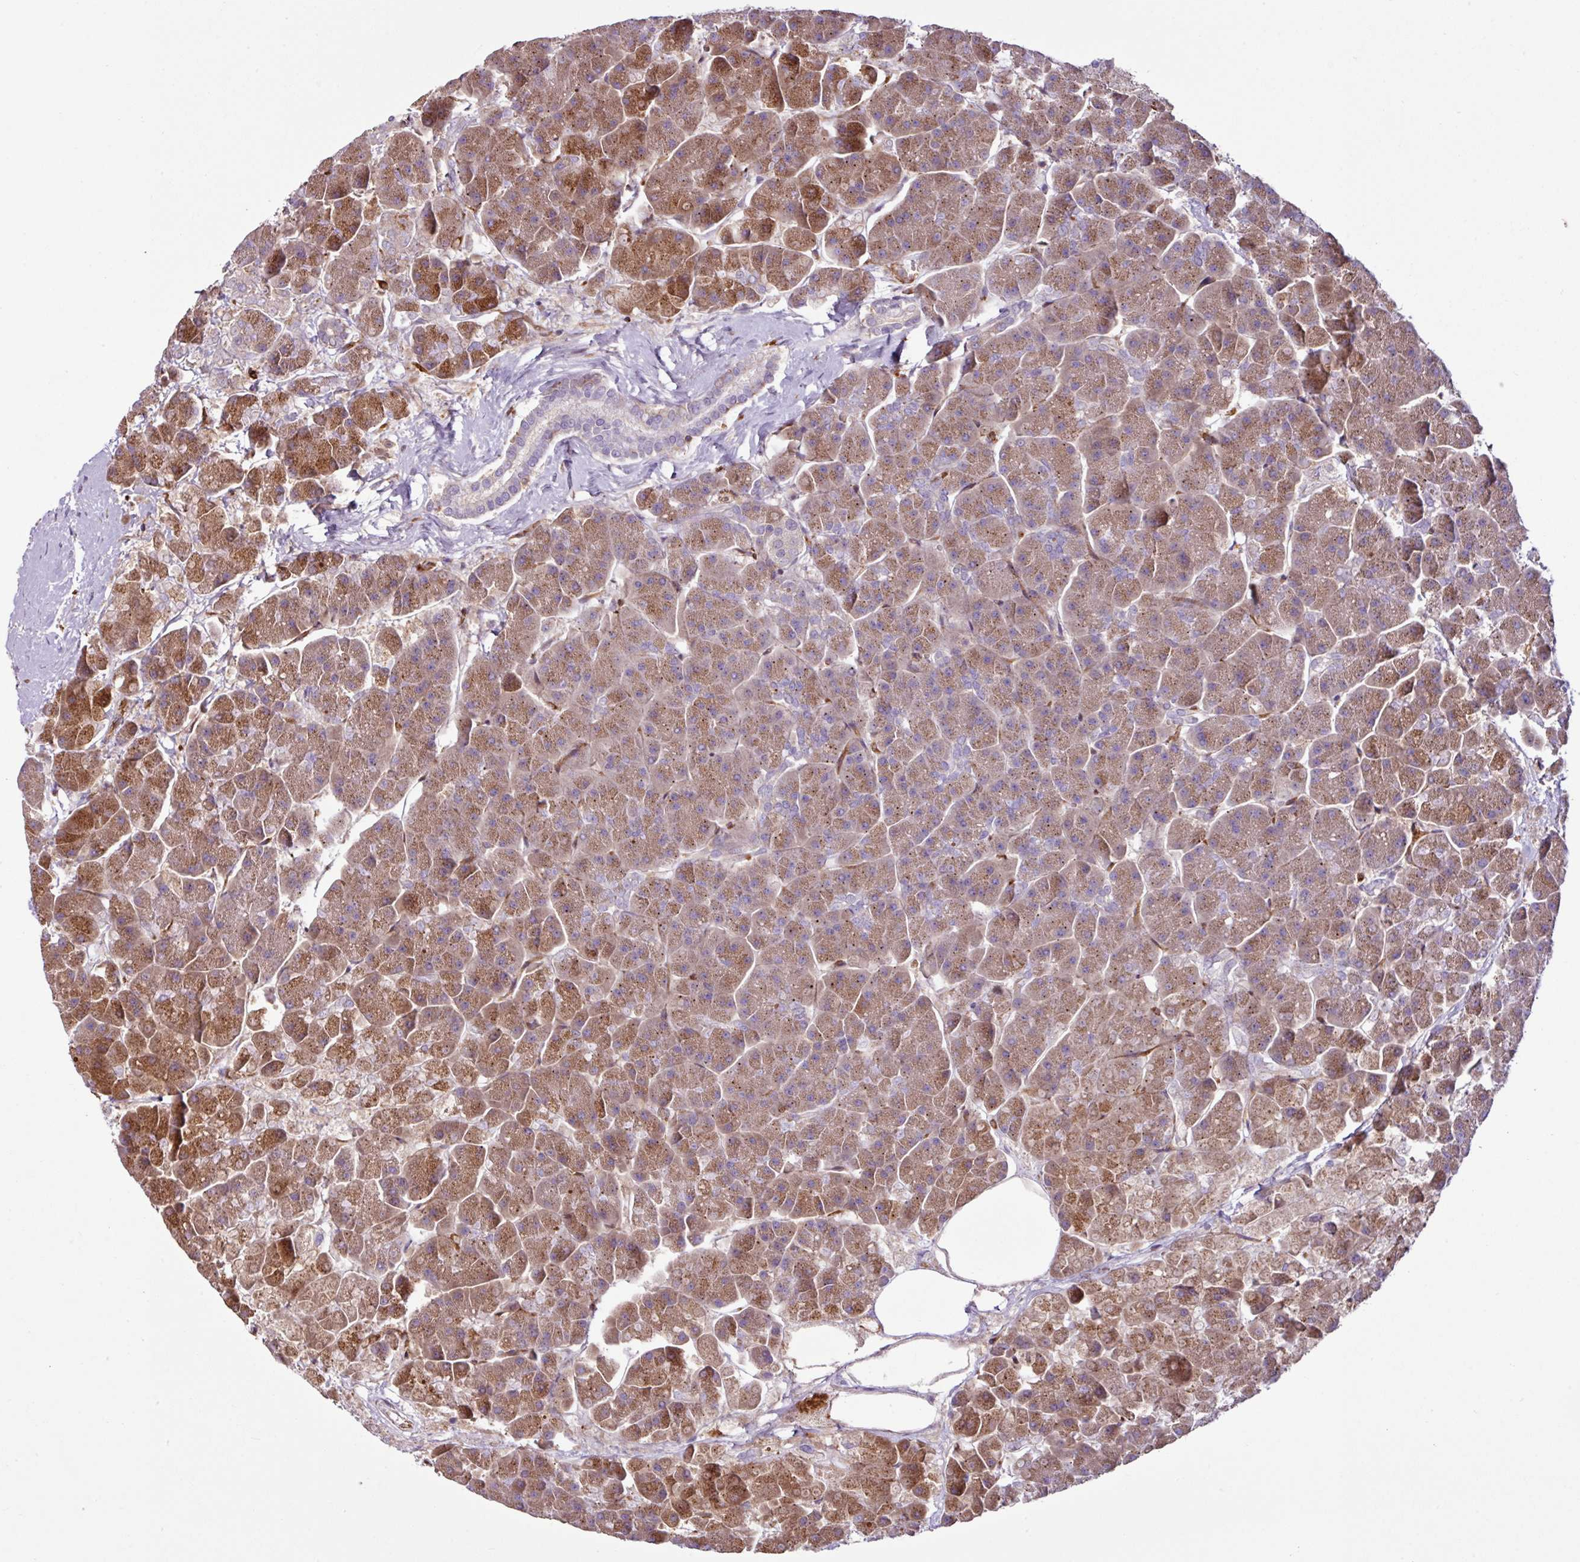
{"staining": {"intensity": "moderate", "quantity": ">75%", "location": "cytoplasmic/membranous"}, "tissue": "pancreas", "cell_type": "Exocrine glandular cells", "image_type": "normal", "snomed": [{"axis": "morphology", "description": "Normal tissue, NOS"}, {"axis": "topography", "description": "Pancreas"}, {"axis": "topography", "description": "Peripheral nerve tissue"}], "caption": "Immunohistochemistry (DAB (3,3'-diaminobenzidine)) staining of unremarkable human pancreas demonstrates moderate cytoplasmic/membranous protein positivity in about >75% of exocrine glandular cells.", "gene": "ZNF106", "patient": {"sex": "male", "age": 54}}